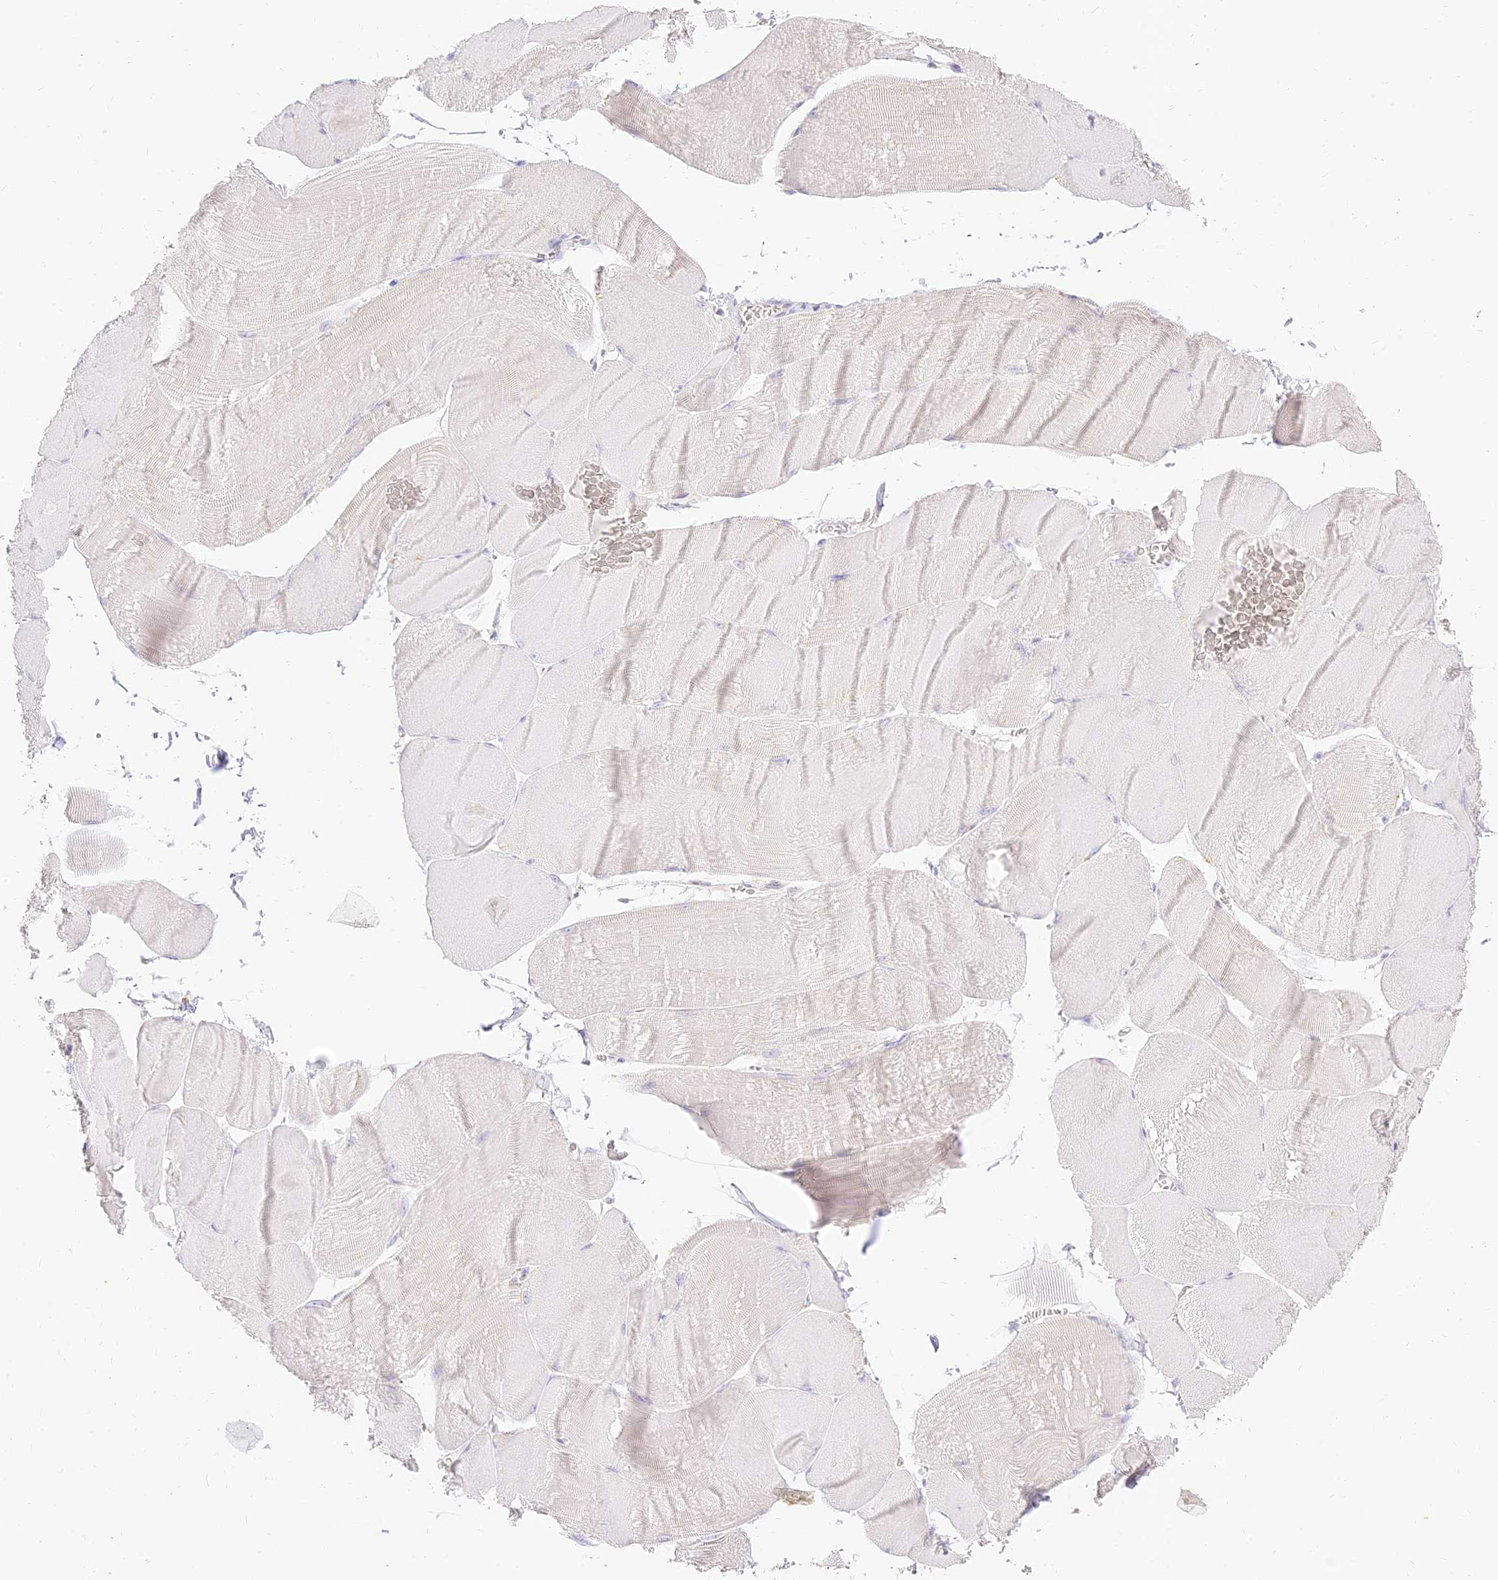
{"staining": {"intensity": "negative", "quantity": "none", "location": "none"}, "tissue": "skeletal muscle", "cell_type": "Myocytes", "image_type": "normal", "snomed": [{"axis": "morphology", "description": "Normal tissue, NOS"}, {"axis": "morphology", "description": "Basal cell carcinoma"}, {"axis": "topography", "description": "Skeletal muscle"}], "caption": "Photomicrograph shows no significant protein positivity in myocytes of unremarkable skeletal muscle. (DAB immunohistochemistry (IHC) visualized using brightfield microscopy, high magnification).", "gene": "SEC13", "patient": {"sex": "female", "age": 64}}